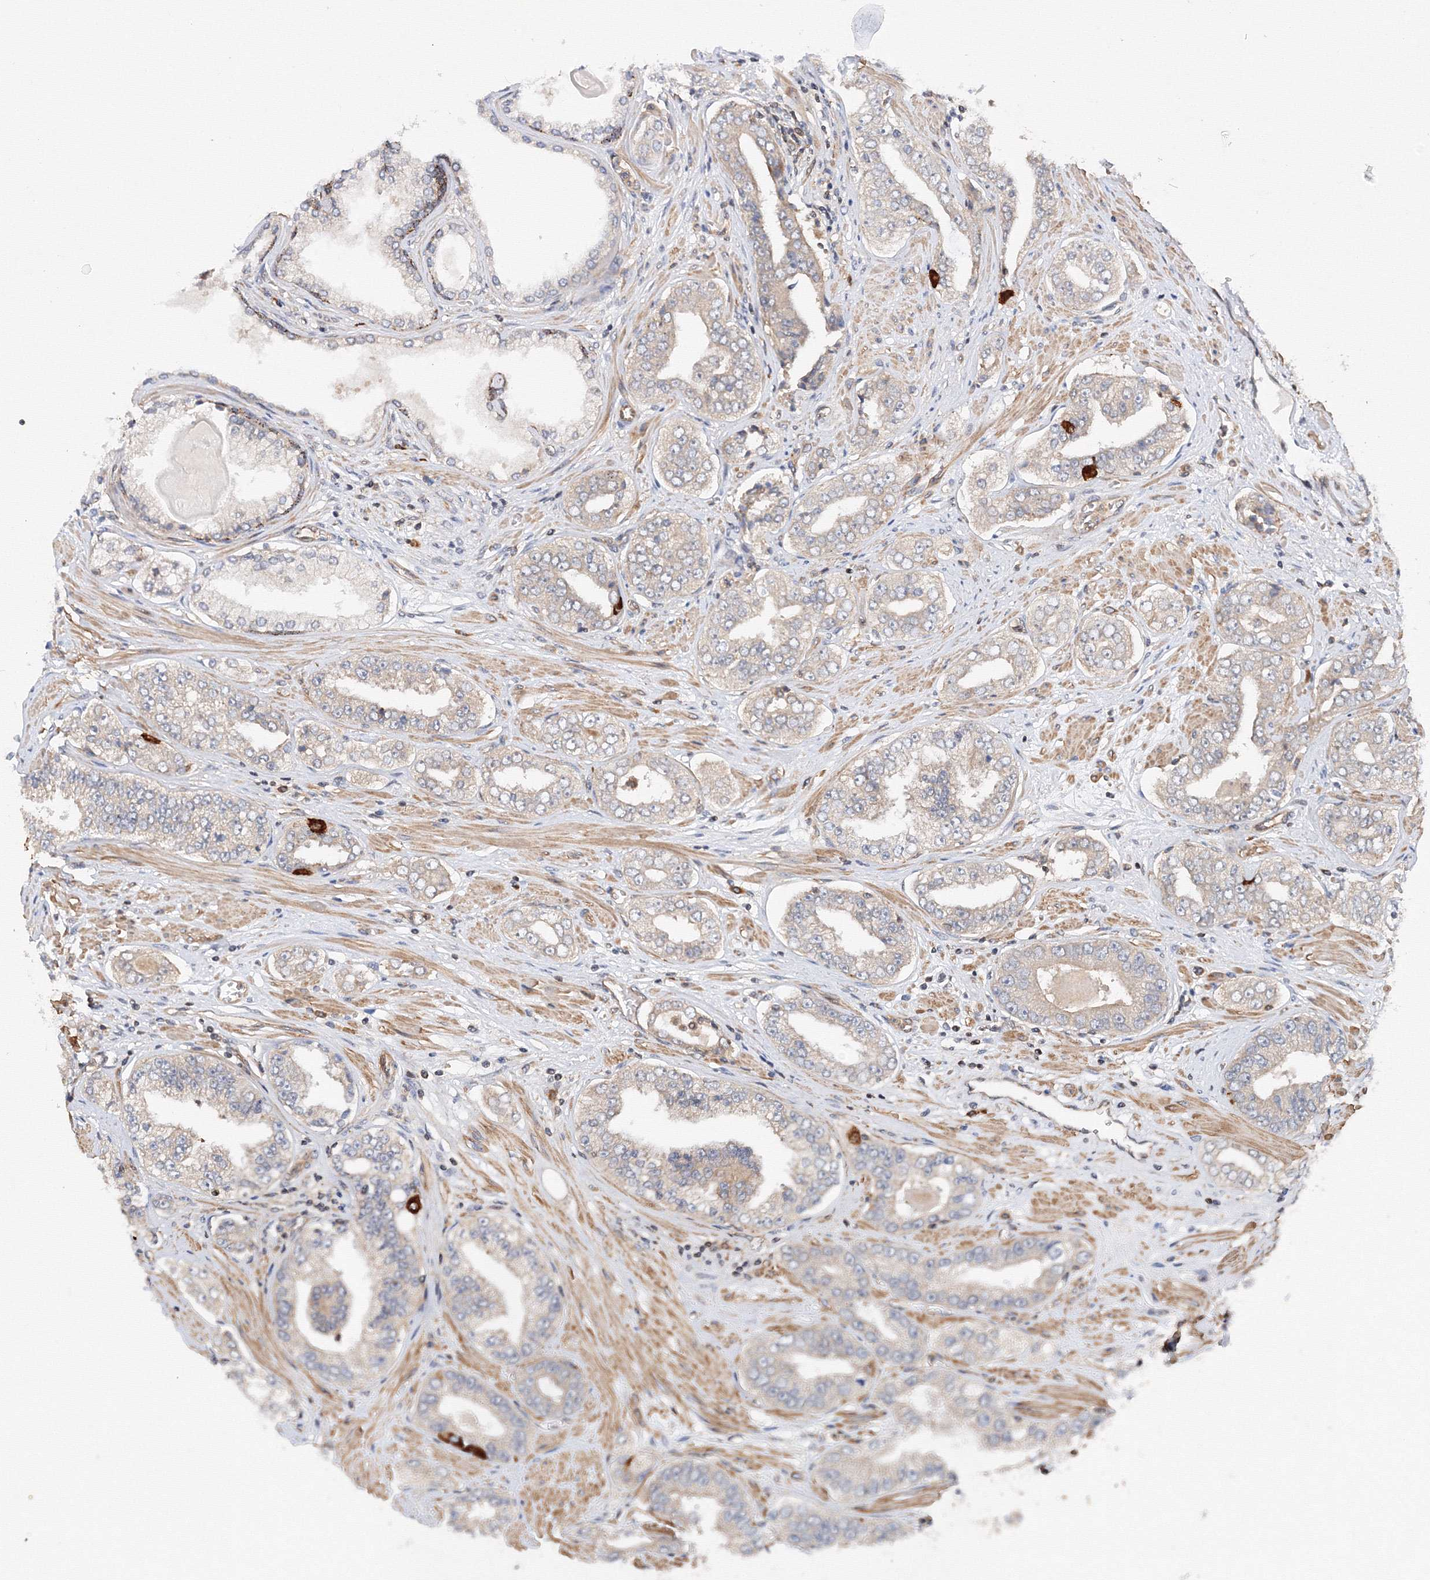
{"staining": {"intensity": "negative", "quantity": "none", "location": "none"}, "tissue": "prostate cancer", "cell_type": "Tumor cells", "image_type": "cancer", "snomed": [{"axis": "morphology", "description": "Adenocarcinoma, High grade"}, {"axis": "topography", "description": "Prostate"}], "caption": "Tumor cells show no significant positivity in prostate cancer.", "gene": "DCTD", "patient": {"sex": "male", "age": 71}}